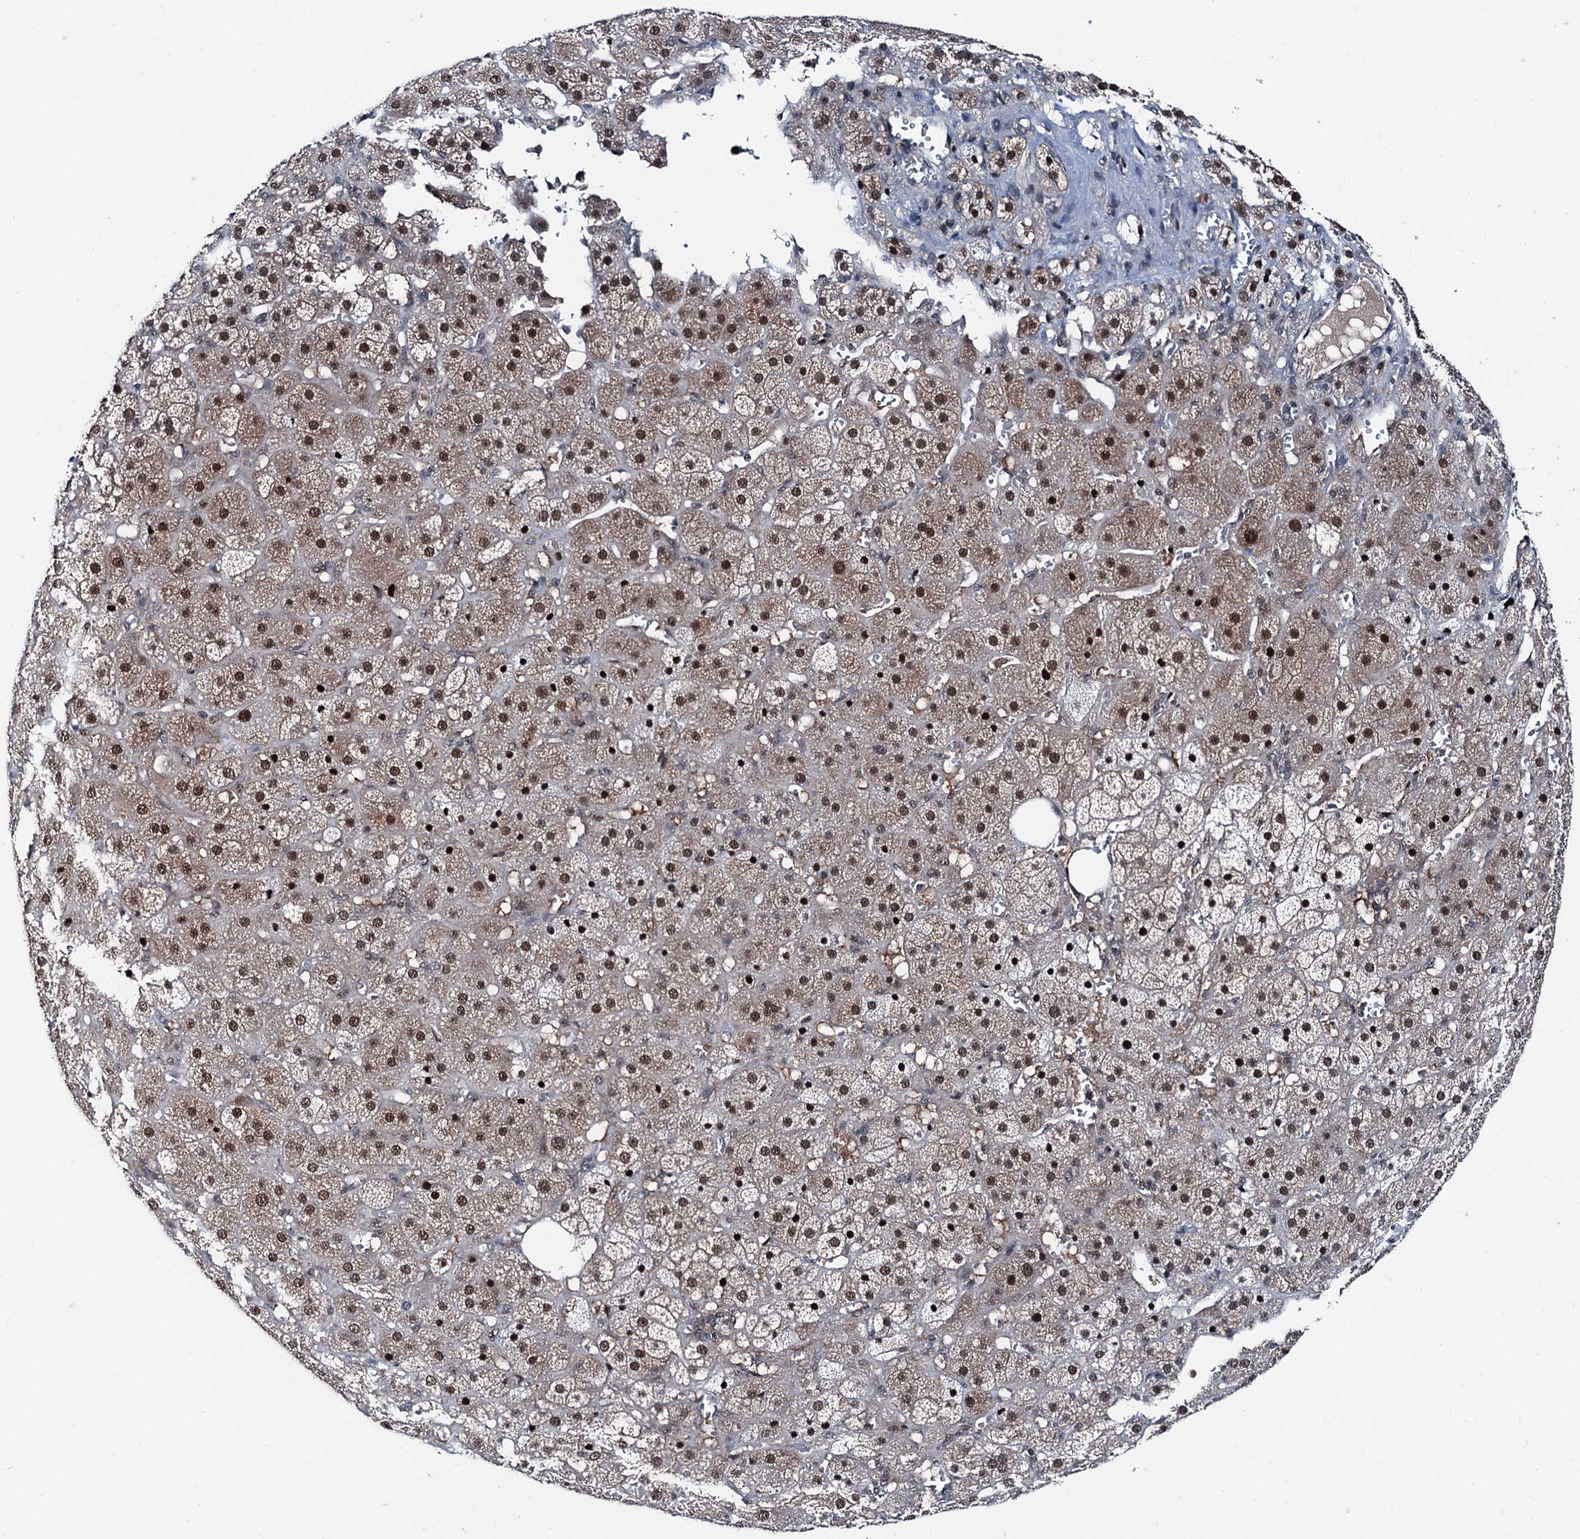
{"staining": {"intensity": "strong", "quantity": ">75%", "location": "cytoplasmic/membranous,nuclear"}, "tissue": "adrenal gland", "cell_type": "Glandular cells", "image_type": "normal", "snomed": [{"axis": "morphology", "description": "Normal tissue, NOS"}, {"axis": "topography", "description": "Adrenal gland"}], "caption": "Protein staining of benign adrenal gland exhibits strong cytoplasmic/membranous,nuclear positivity in about >75% of glandular cells.", "gene": "PSMD13", "patient": {"sex": "female", "age": 57}}